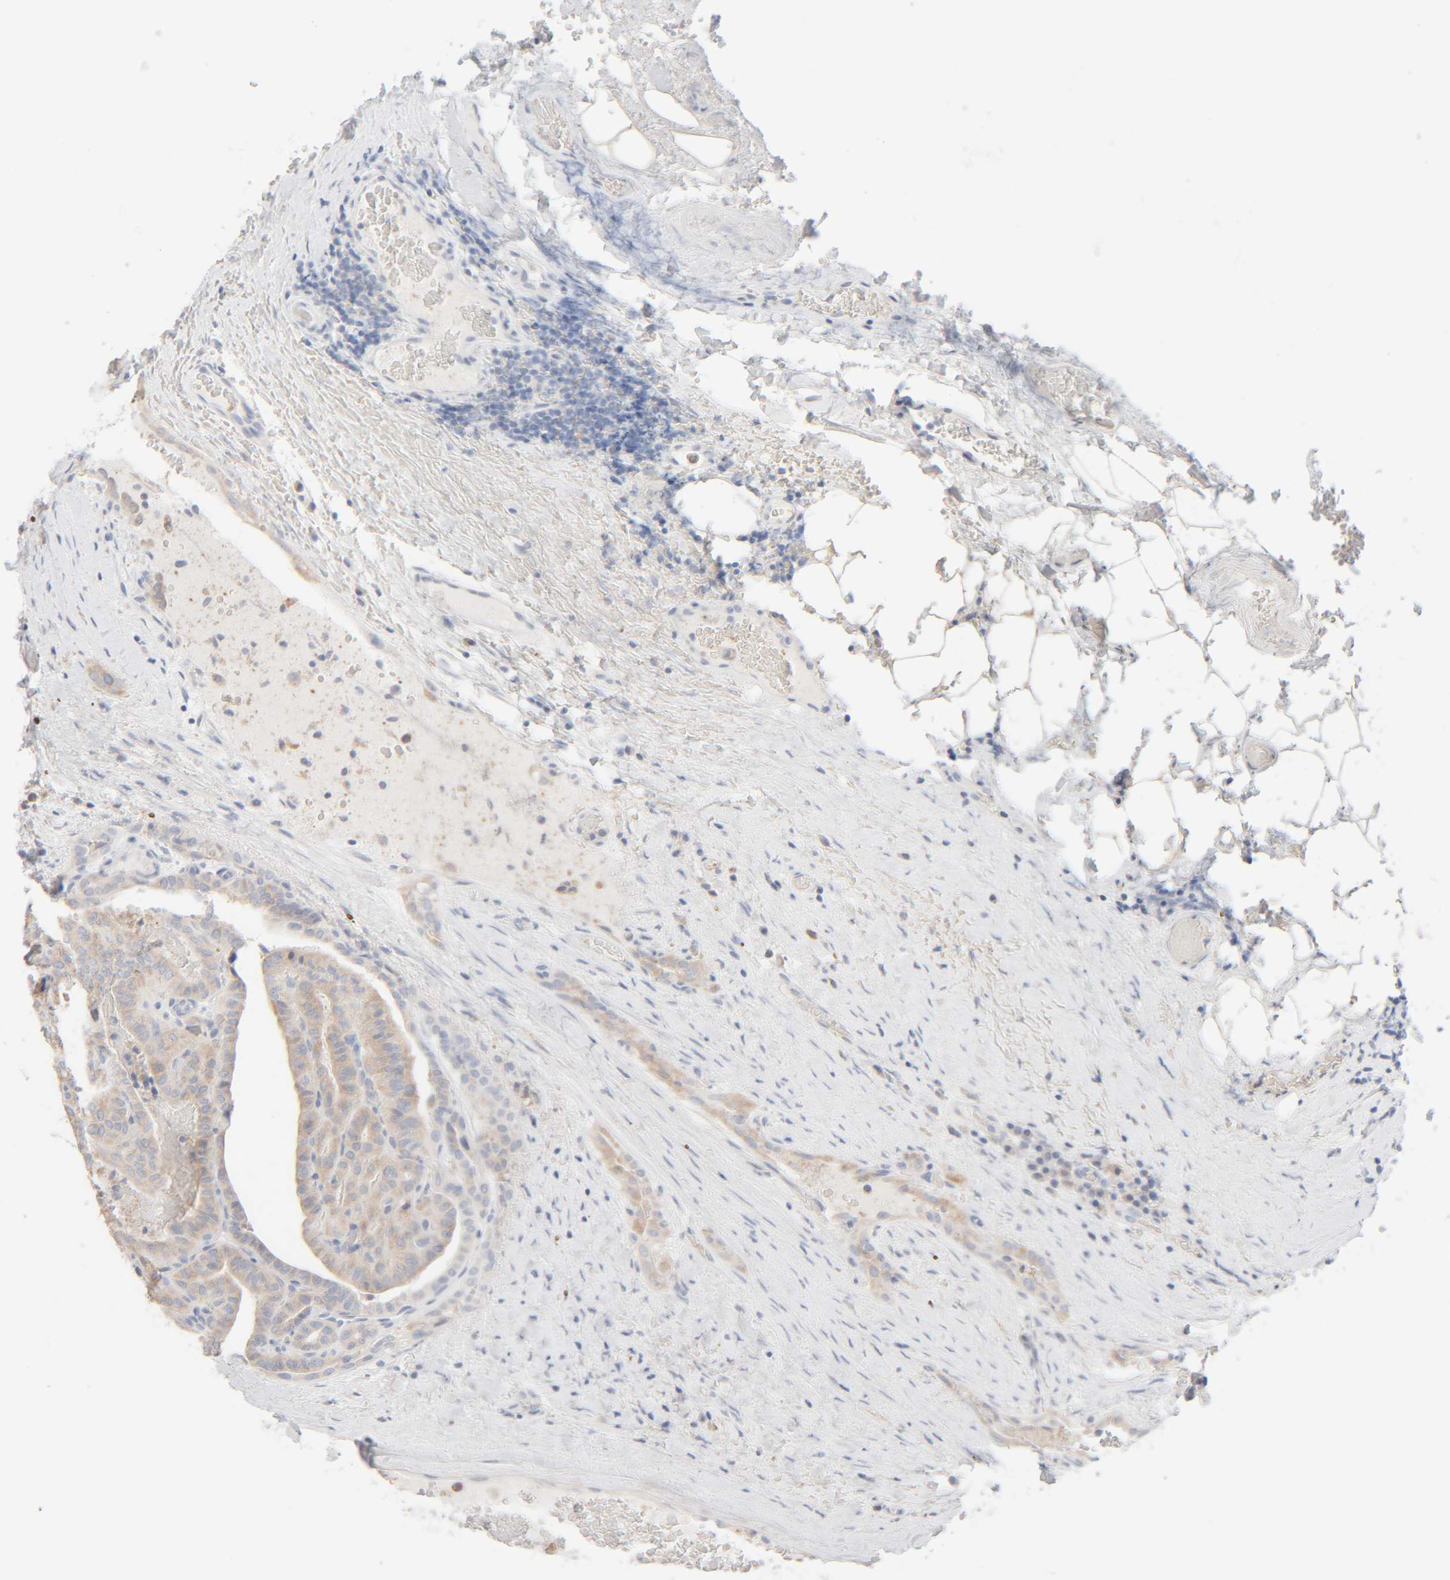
{"staining": {"intensity": "weak", "quantity": ">75%", "location": "cytoplasmic/membranous"}, "tissue": "thyroid cancer", "cell_type": "Tumor cells", "image_type": "cancer", "snomed": [{"axis": "morphology", "description": "Papillary adenocarcinoma, NOS"}, {"axis": "topography", "description": "Thyroid gland"}], "caption": "This image demonstrates immunohistochemistry (IHC) staining of human thyroid cancer (papillary adenocarcinoma), with low weak cytoplasmic/membranous staining in about >75% of tumor cells.", "gene": "RIDA", "patient": {"sex": "male", "age": 77}}